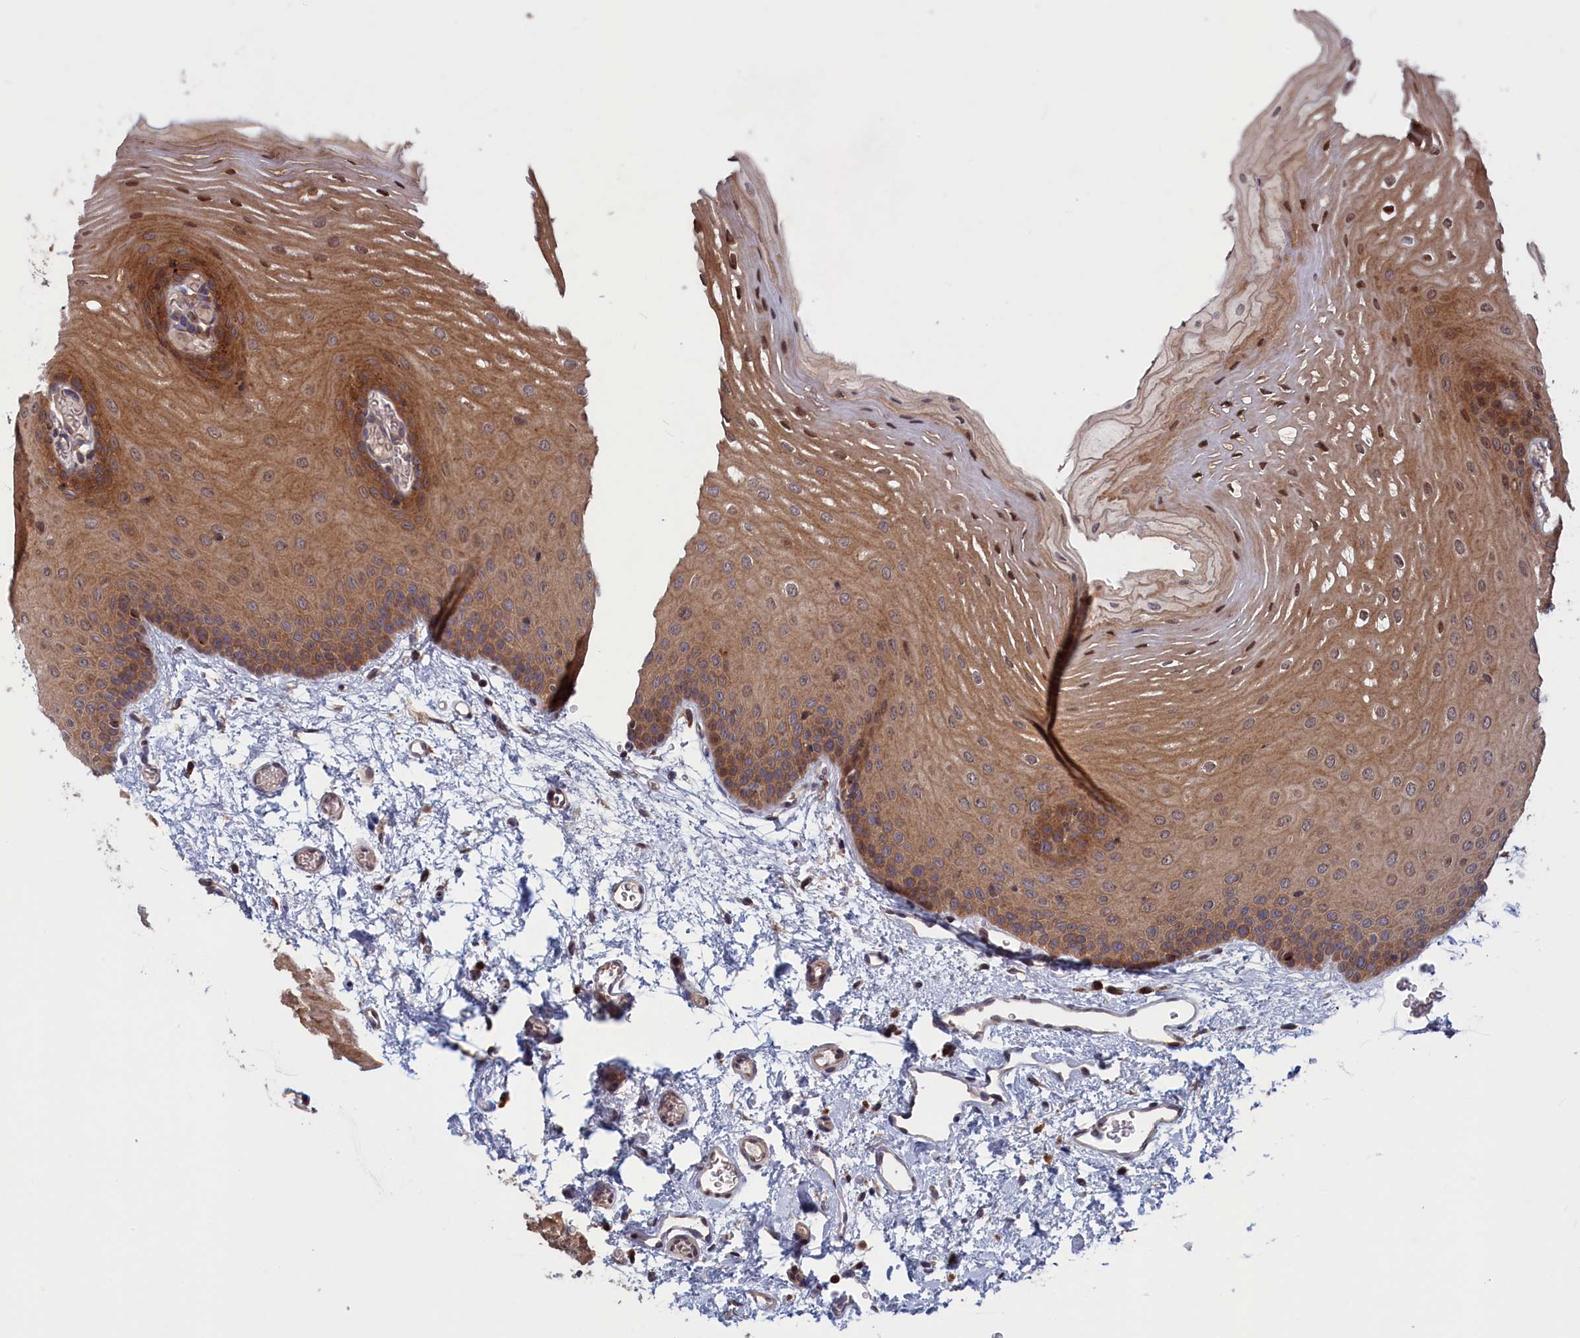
{"staining": {"intensity": "moderate", "quantity": ">75%", "location": "cytoplasmic/membranous,nuclear"}, "tissue": "oral mucosa", "cell_type": "Squamous epithelial cells", "image_type": "normal", "snomed": [{"axis": "morphology", "description": "Normal tissue, NOS"}, {"axis": "topography", "description": "Oral tissue"}], "caption": "An image showing moderate cytoplasmic/membranous,nuclear positivity in approximately >75% of squamous epithelial cells in benign oral mucosa, as visualized by brown immunohistochemical staining.", "gene": "CACTIN", "patient": {"sex": "female", "age": 70}}